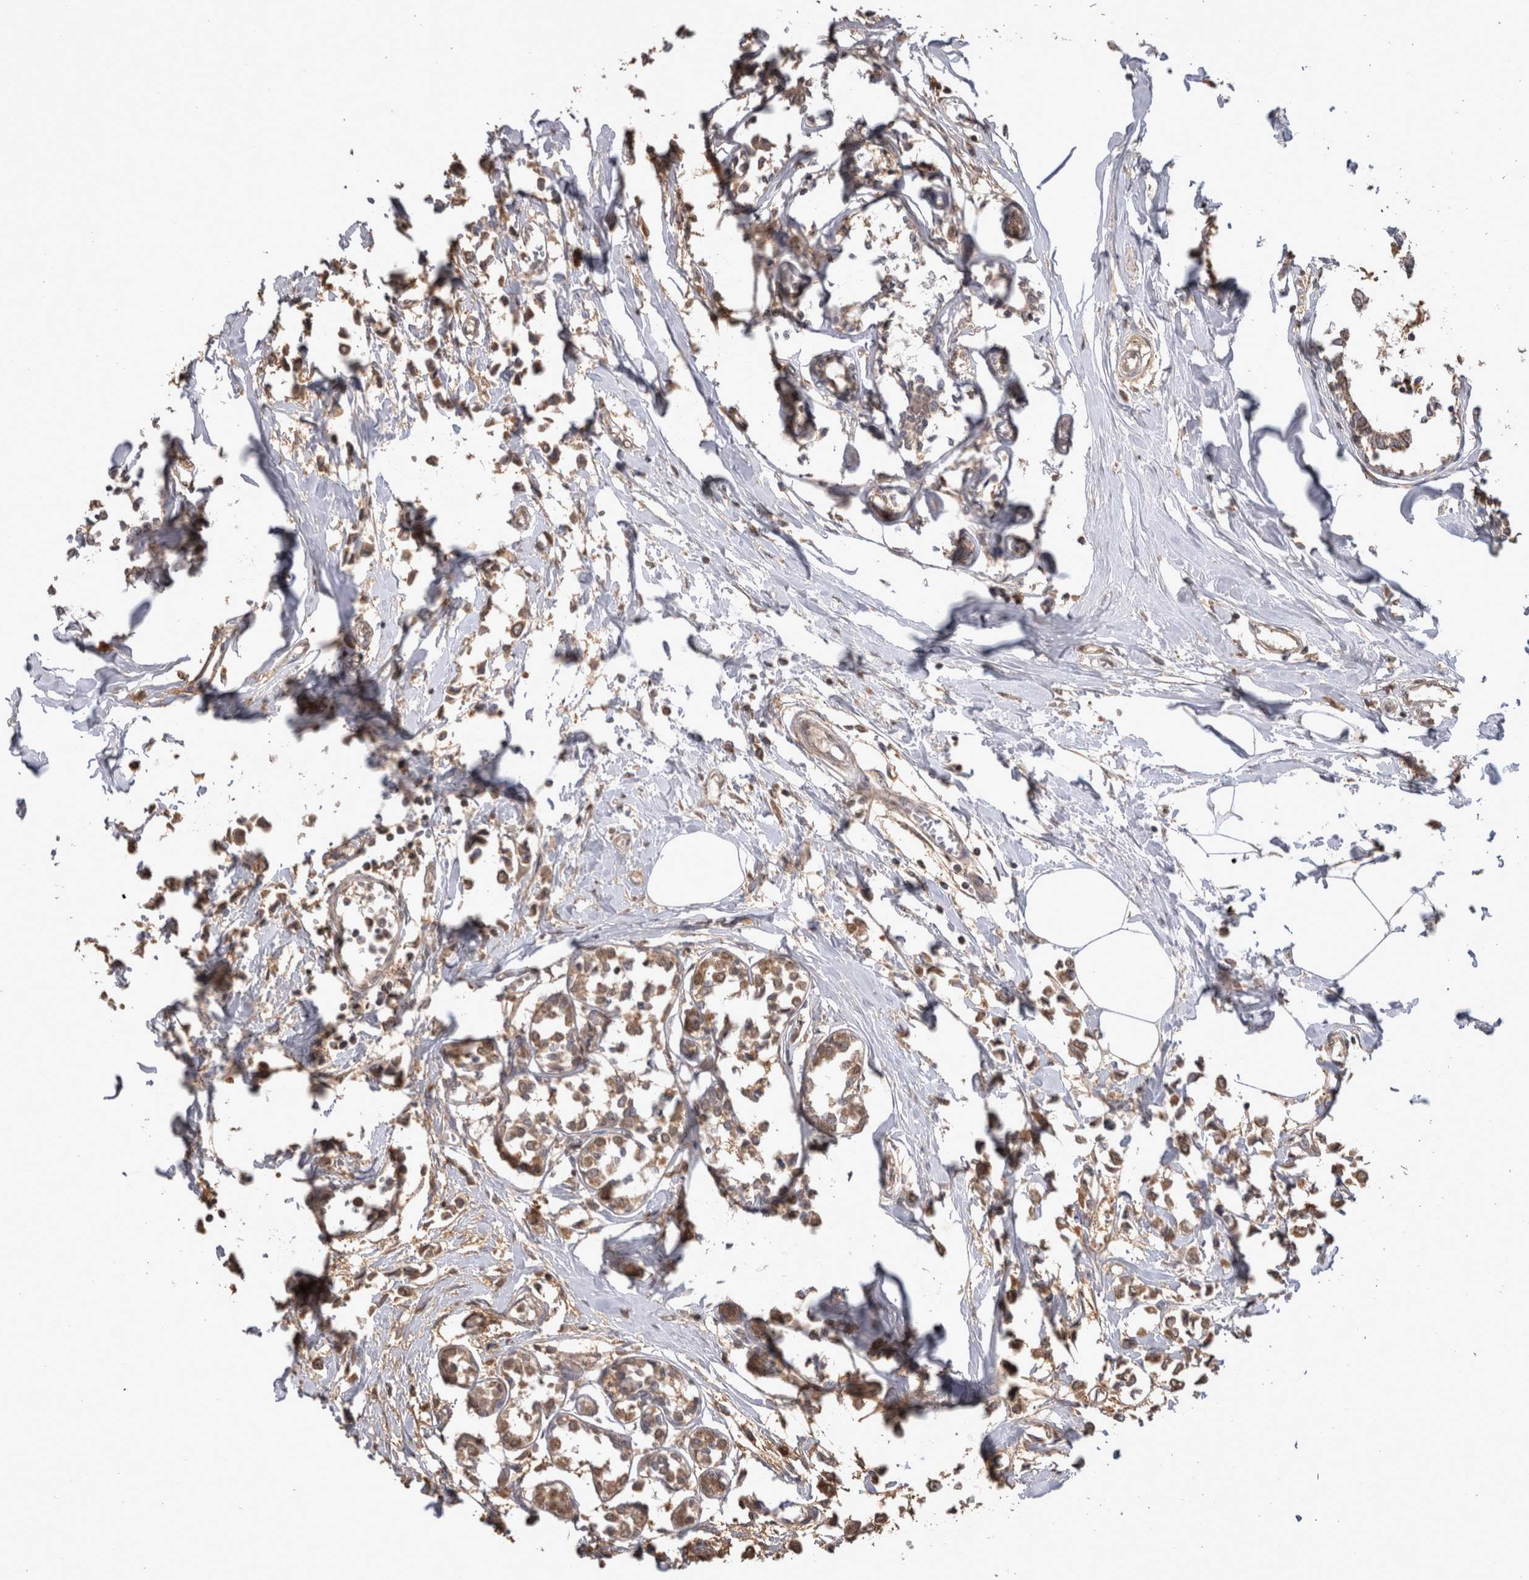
{"staining": {"intensity": "moderate", "quantity": ">75%", "location": "cytoplasmic/membranous"}, "tissue": "breast cancer", "cell_type": "Tumor cells", "image_type": "cancer", "snomed": [{"axis": "morphology", "description": "Lobular carcinoma"}, {"axis": "topography", "description": "Breast"}], "caption": "A brown stain labels moderate cytoplasmic/membranous expression of a protein in breast cancer (lobular carcinoma) tumor cells.", "gene": "PREP", "patient": {"sex": "female", "age": 51}}